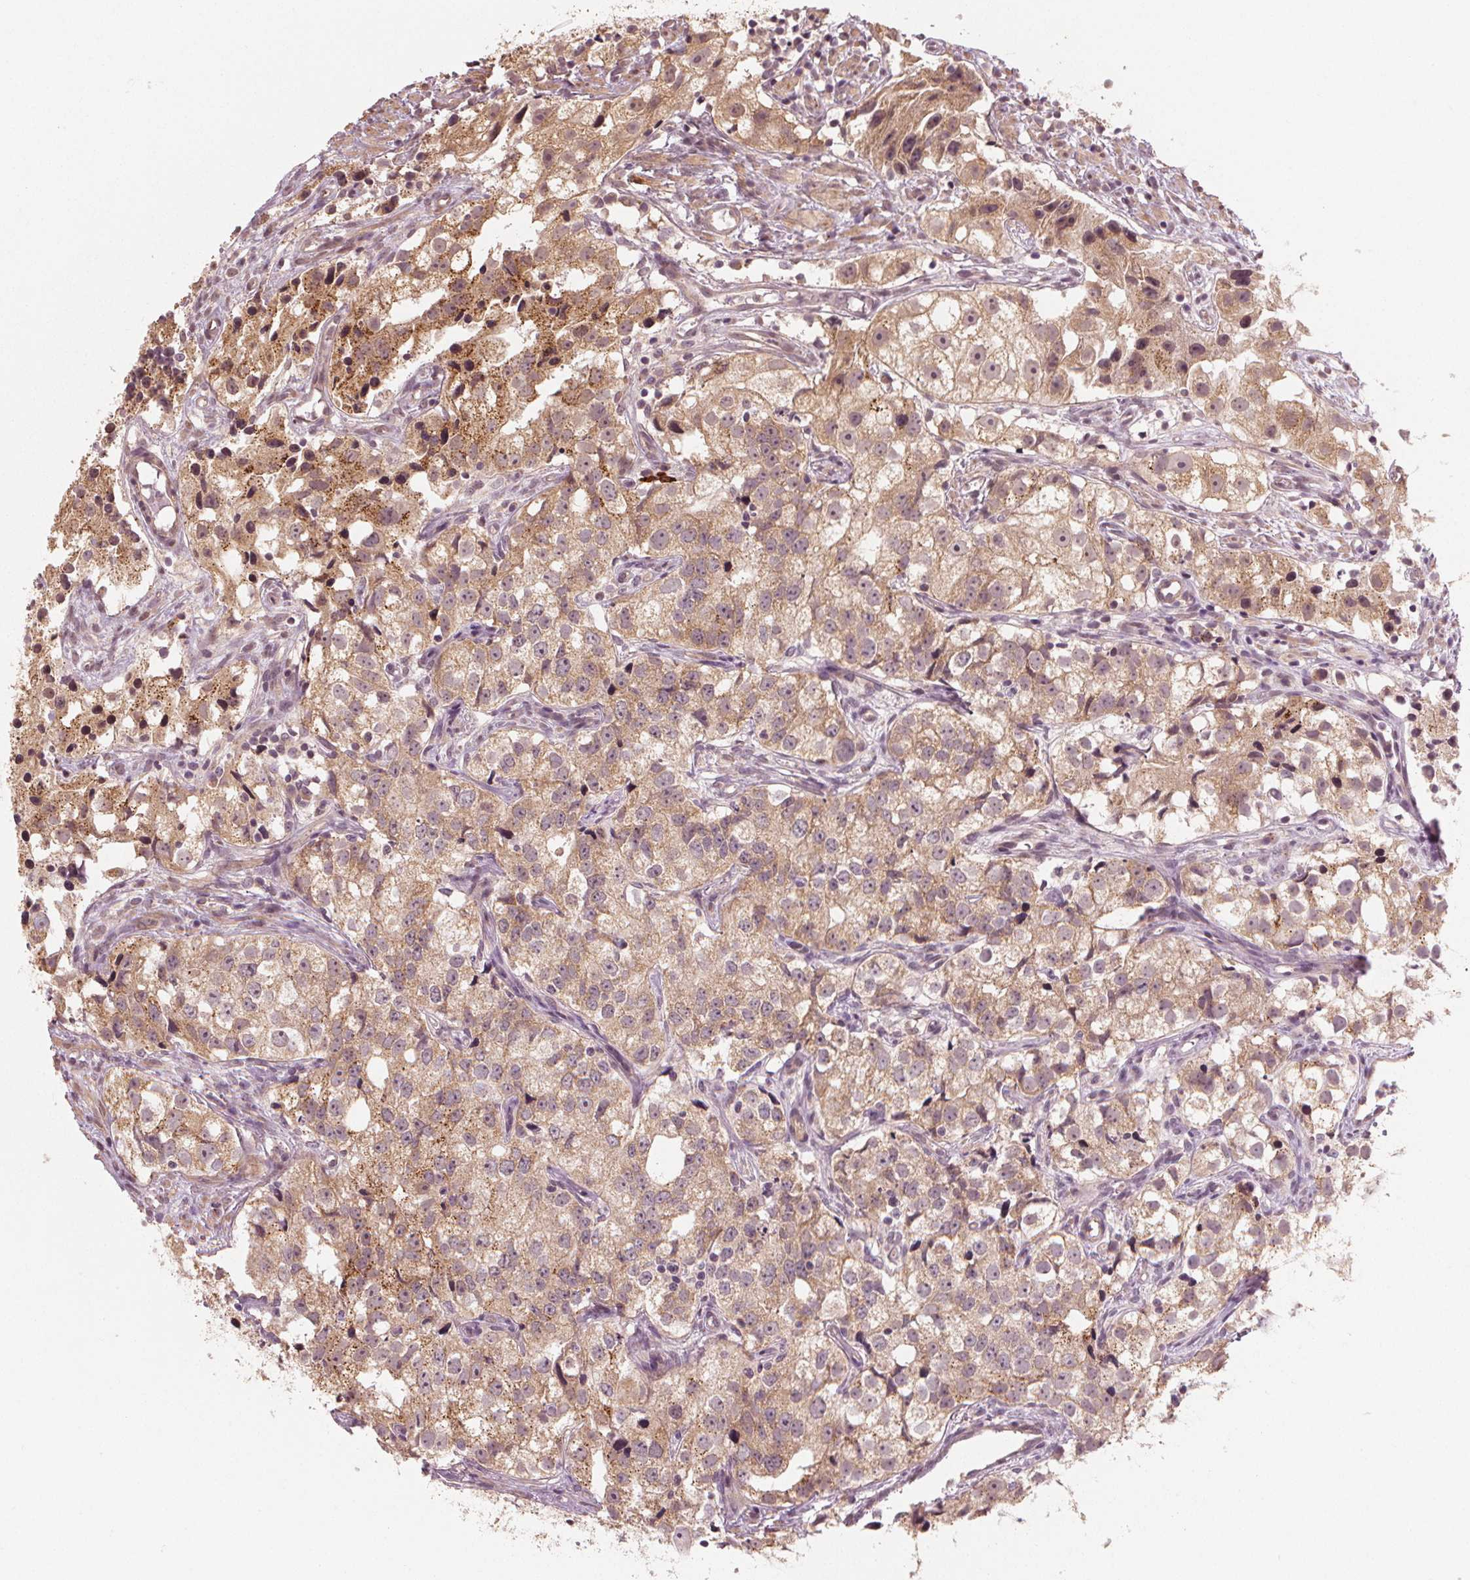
{"staining": {"intensity": "moderate", "quantity": "25%-75%", "location": "cytoplasmic/membranous"}, "tissue": "prostate cancer", "cell_type": "Tumor cells", "image_type": "cancer", "snomed": [{"axis": "morphology", "description": "Adenocarcinoma, High grade"}, {"axis": "topography", "description": "Prostate"}], "caption": "IHC of prostate cancer (adenocarcinoma (high-grade)) displays medium levels of moderate cytoplasmic/membranous positivity in approximately 25%-75% of tumor cells.", "gene": "CLBA1", "patient": {"sex": "male", "age": 68}}